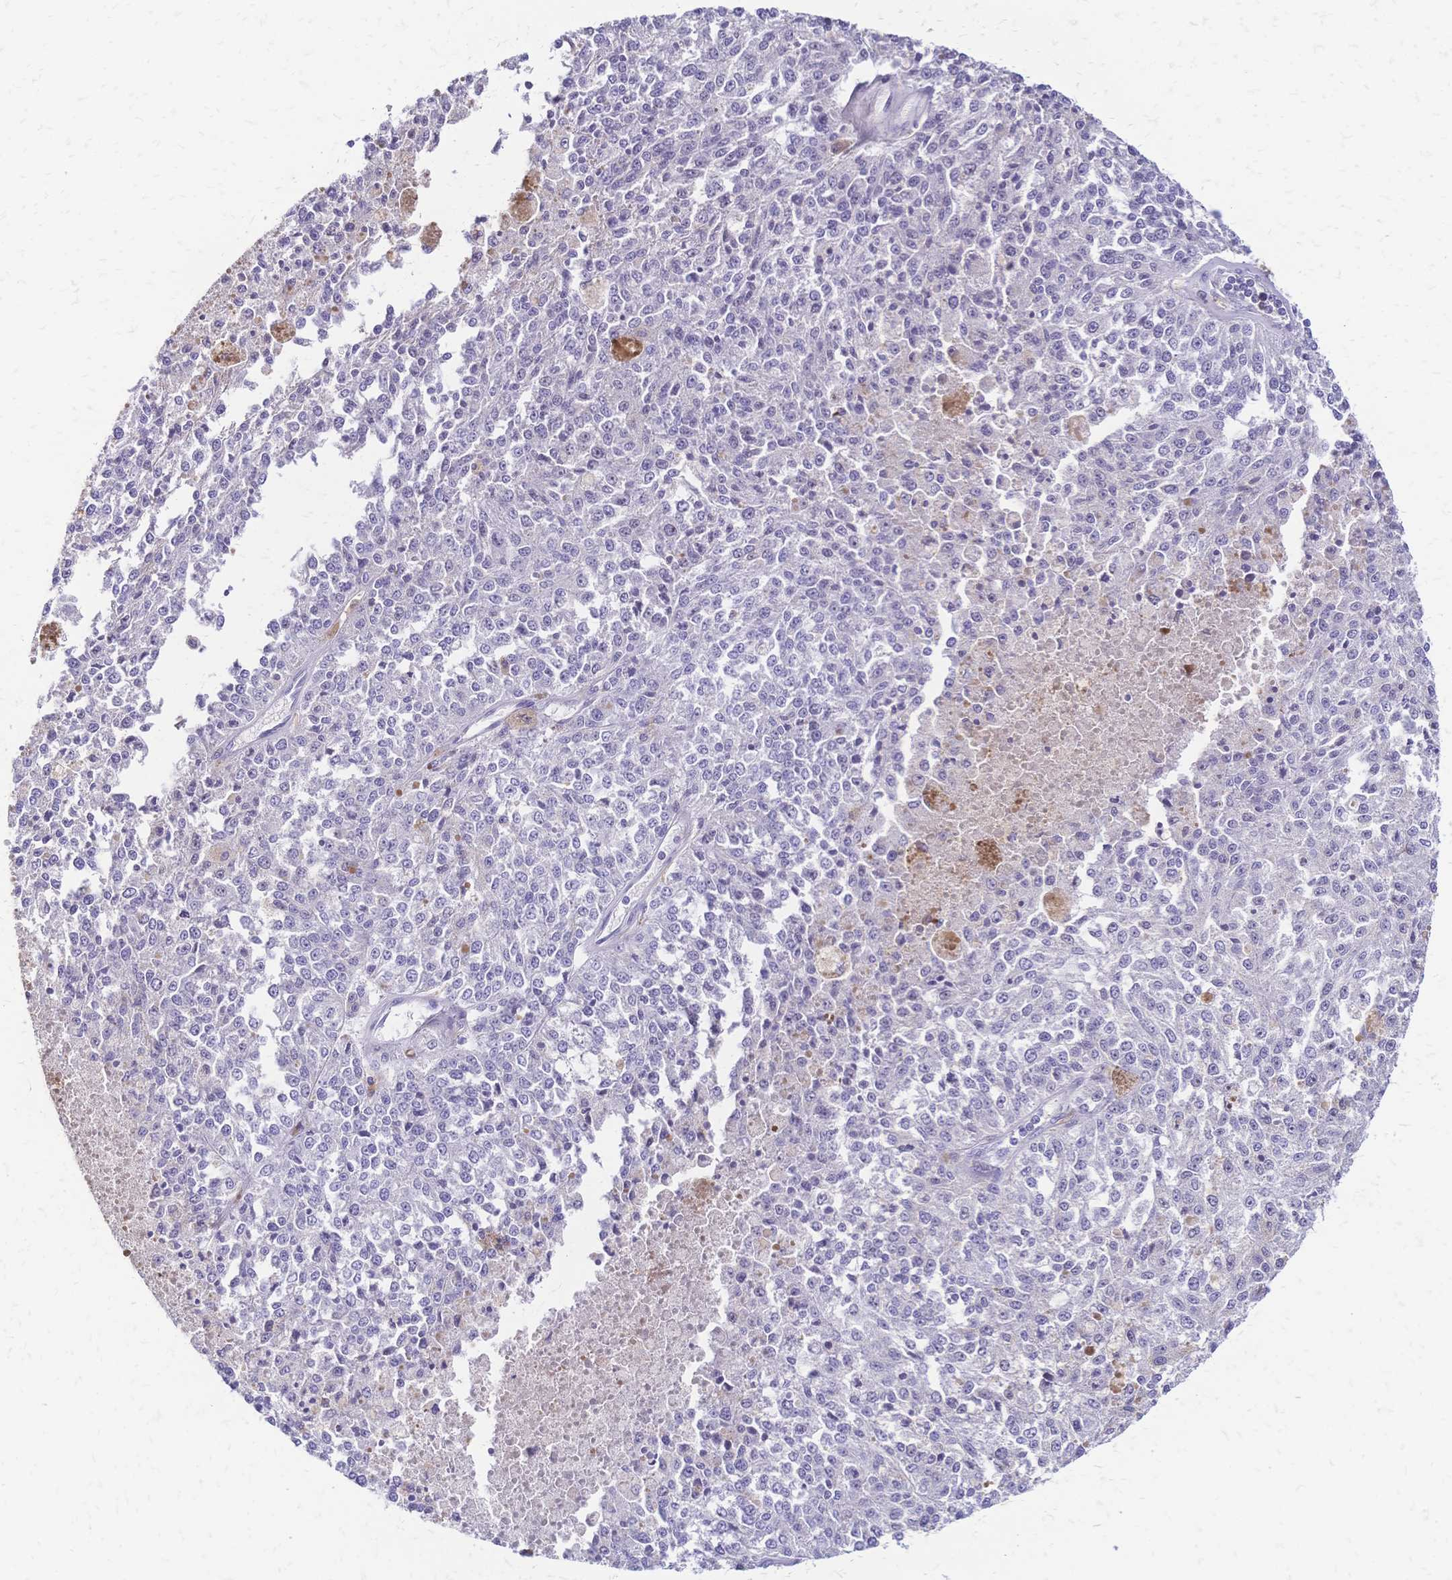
{"staining": {"intensity": "negative", "quantity": "none", "location": "none"}, "tissue": "melanoma", "cell_type": "Tumor cells", "image_type": "cancer", "snomed": [{"axis": "morphology", "description": "Malignant melanoma, Metastatic site"}, {"axis": "topography", "description": "Lymph node"}], "caption": "DAB immunohistochemical staining of human melanoma reveals no significant expression in tumor cells.", "gene": "IL2RA", "patient": {"sex": "female", "age": 64}}